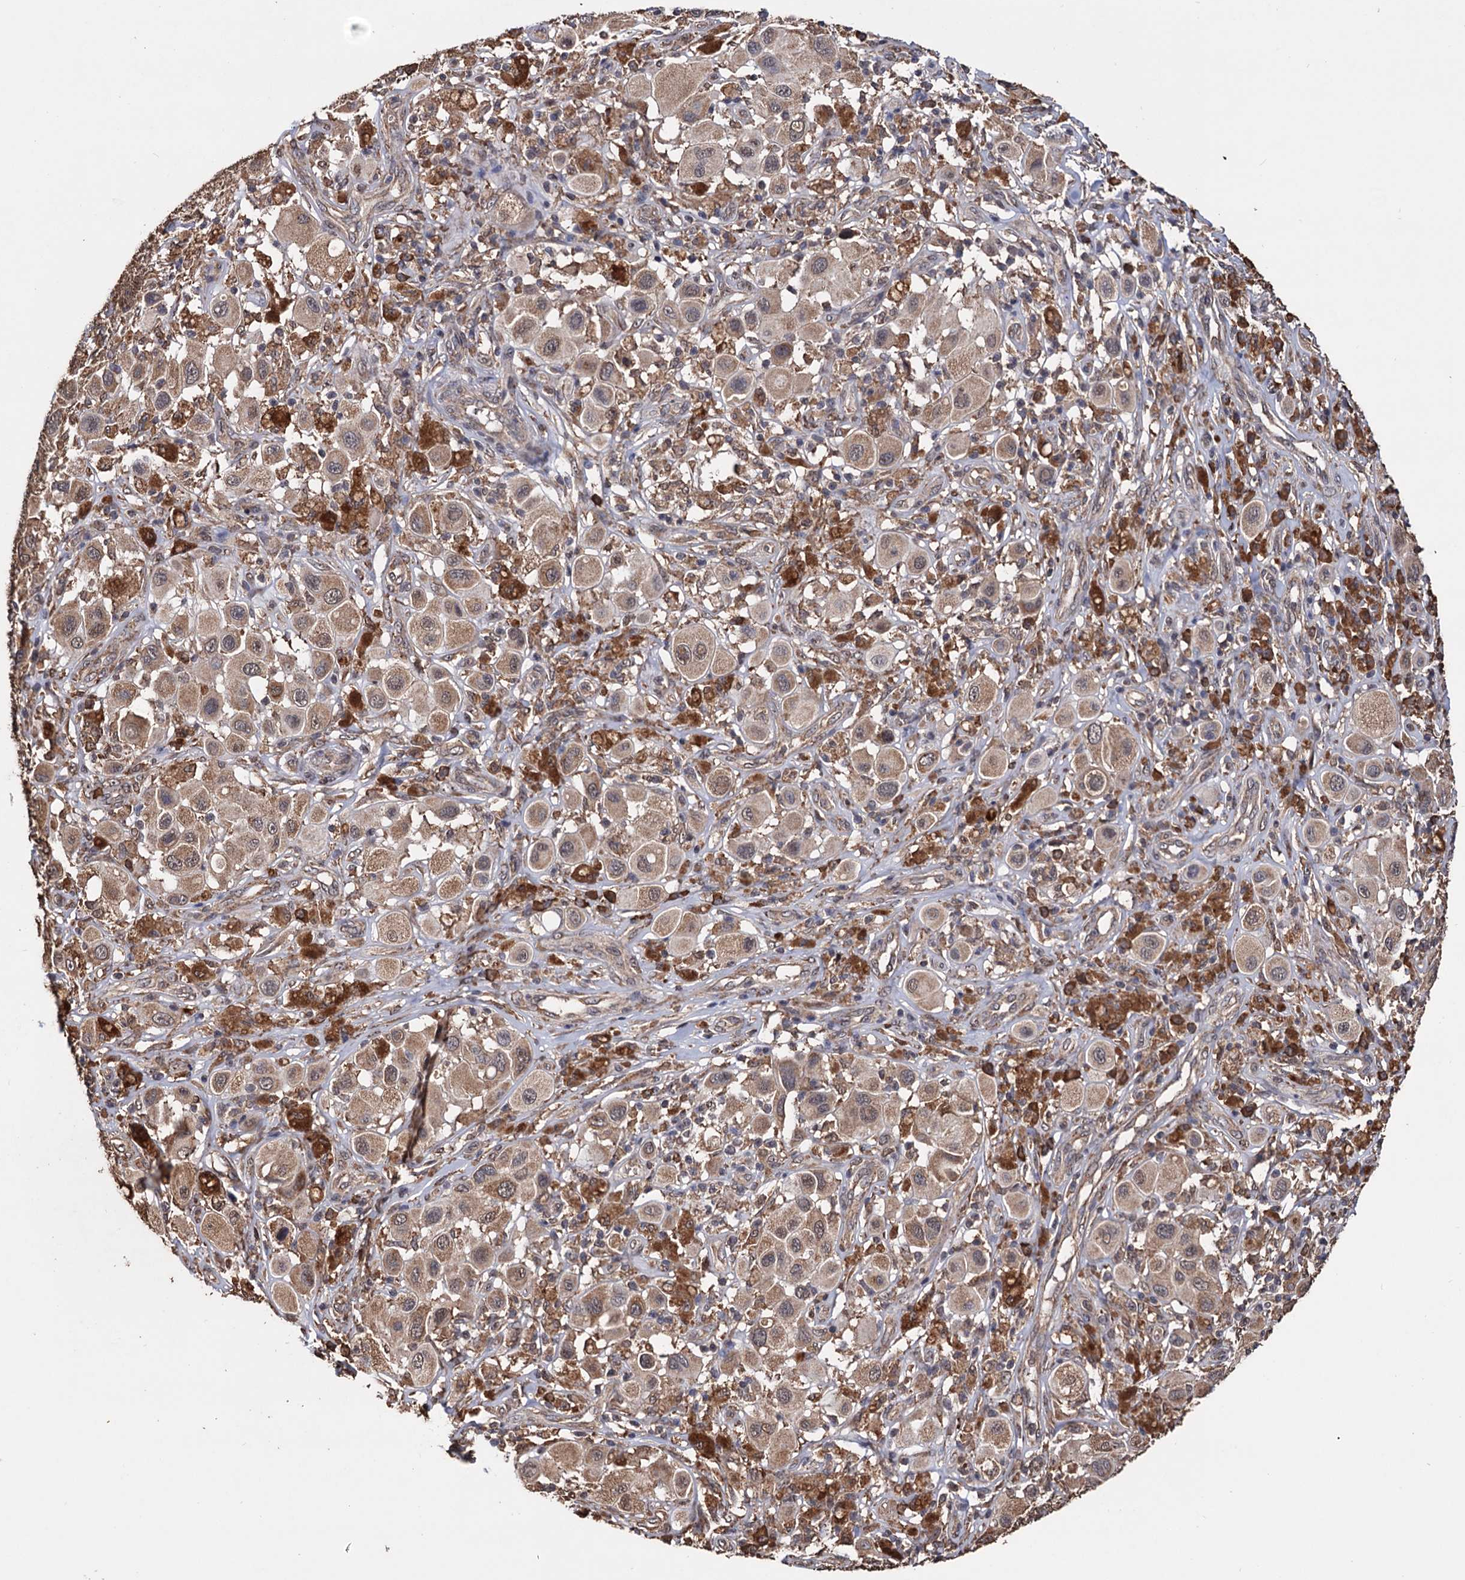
{"staining": {"intensity": "moderate", "quantity": "25%-75%", "location": "cytoplasmic/membranous,nuclear"}, "tissue": "melanoma", "cell_type": "Tumor cells", "image_type": "cancer", "snomed": [{"axis": "morphology", "description": "Malignant melanoma, Metastatic site"}, {"axis": "topography", "description": "Skin"}], "caption": "Protein expression analysis of melanoma demonstrates moderate cytoplasmic/membranous and nuclear staining in approximately 25%-75% of tumor cells.", "gene": "TBC1D12", "patient": {"sex": "male", "age": 41}}